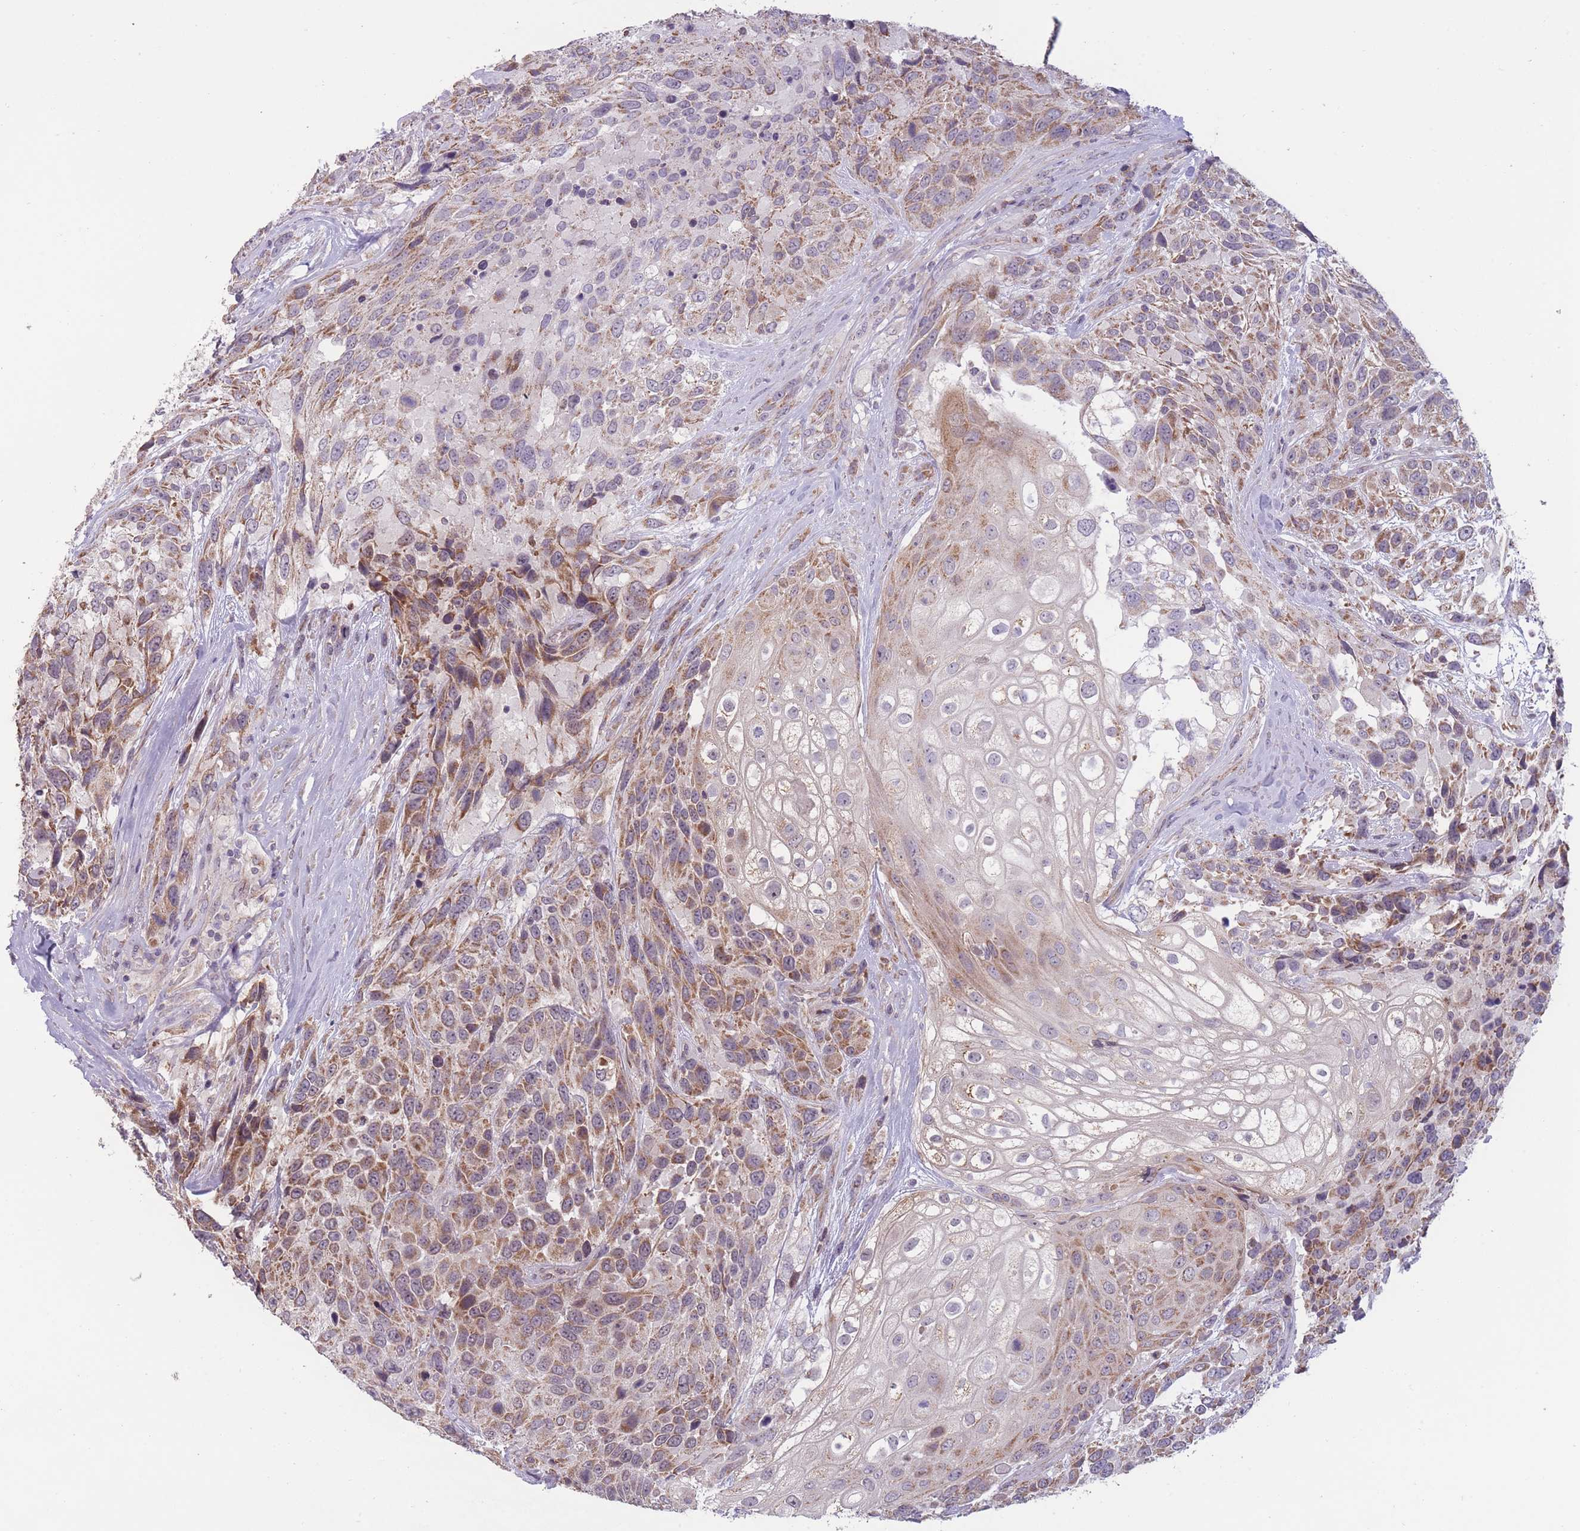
{"staining": {"intensity": "moderate", "quantity": ">75%", "location": "cytoplasmic/membranous"}, "tissue": "urothelial cancer", "cell_type": "Tumor cells", "image_type": "cancer", "snomed": [{"axis": "morphology", "description": "Urothelial carcinoma, High grade"}, {"axis": "topography", "description": "Urinary bladder"}], "caption": "Immunohistochemistry image of neoplastic tissue: human urothelial carcinoma (high-grade) stained using immunohistochemistry demonstrates medium levels of moderate protein expression localized specifically in the cytoplasmic/membranous of tumor cells, appearing as a cytoplasmic/membranous brown color.", "gene": "MRPS18C", "patient": {"sex": "female", "age": 70}}